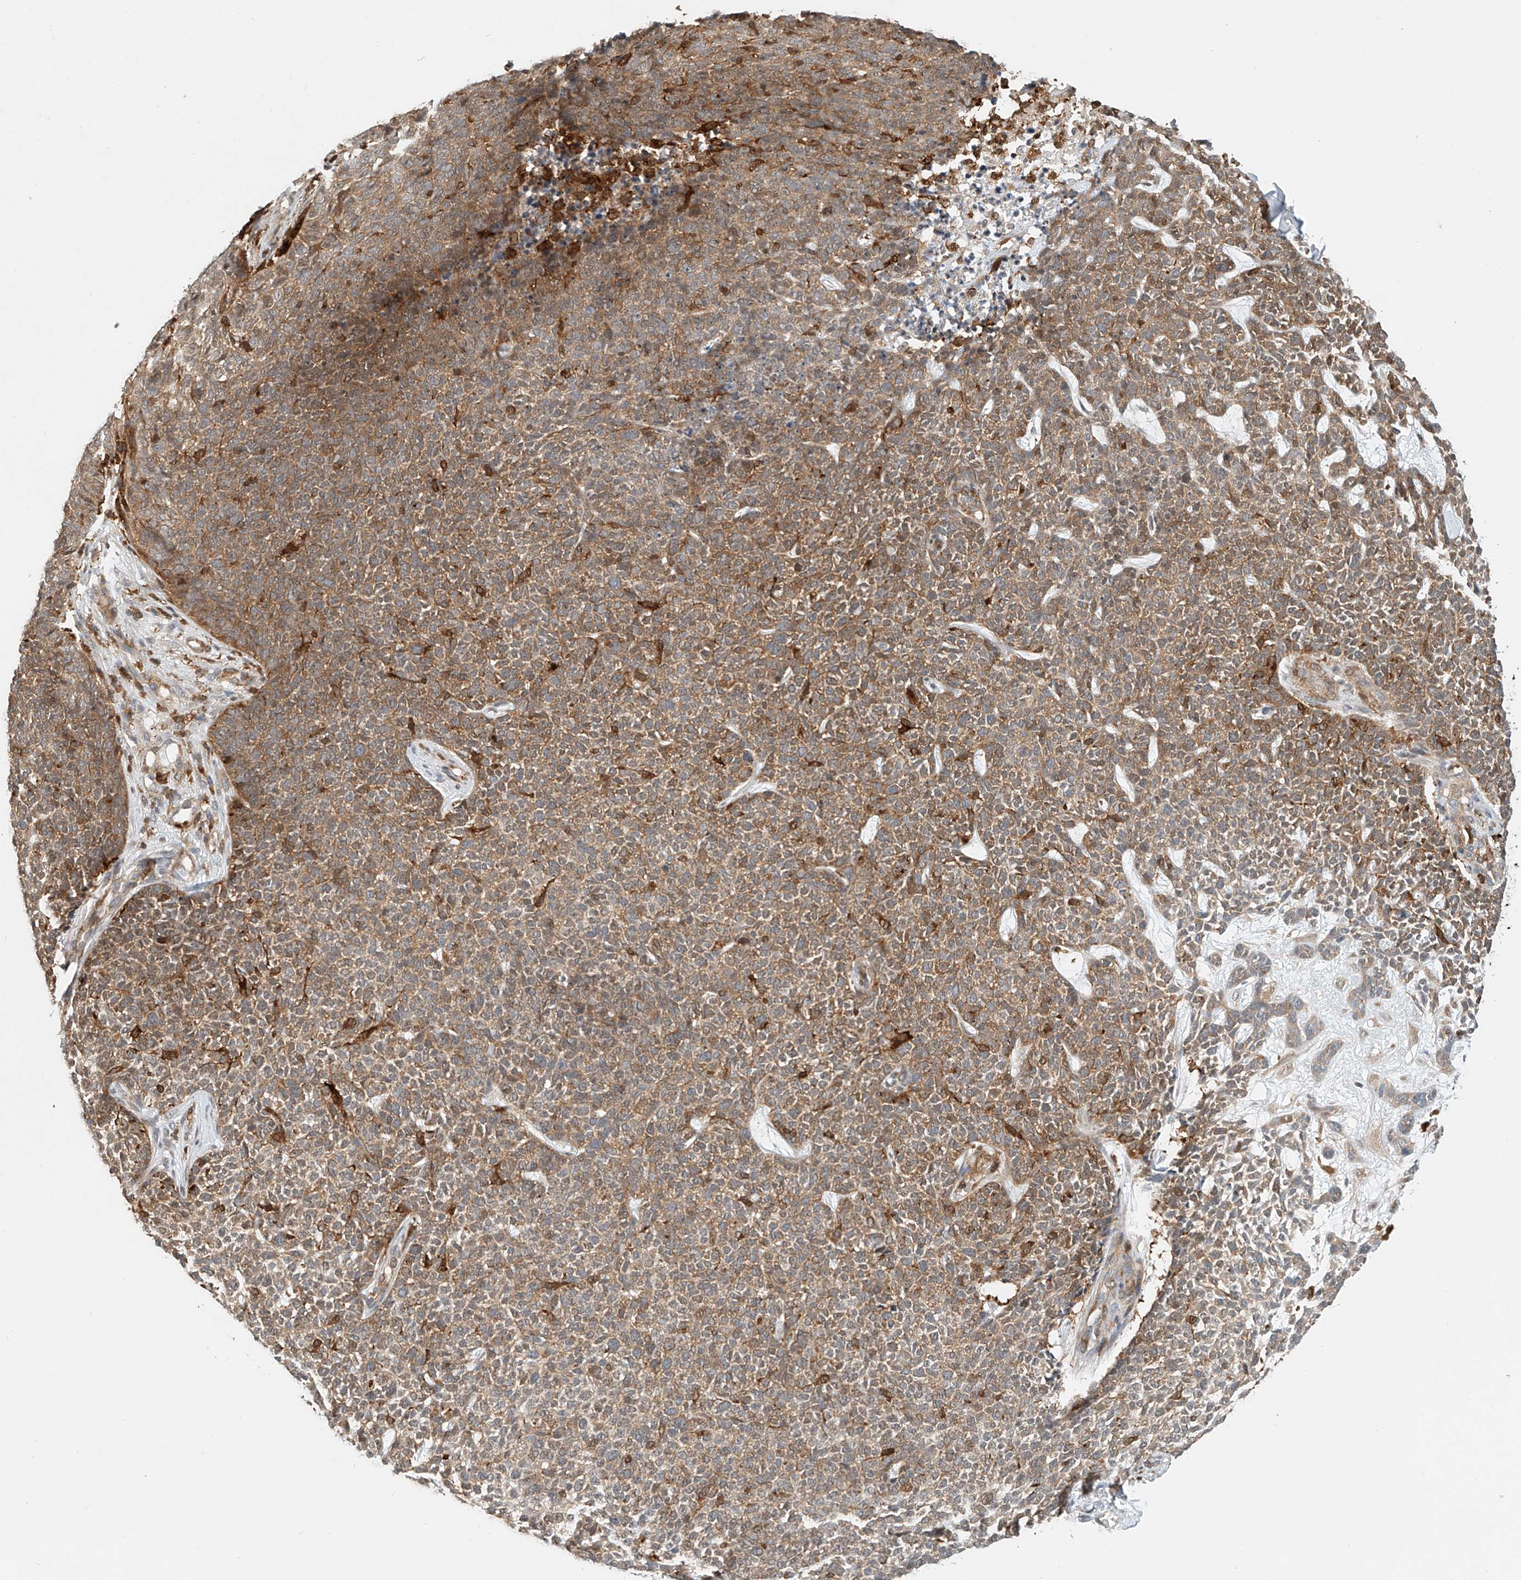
{"staining": {"intensity": "moderate", "quantity": ">75%", "location": "cytoplasmic/membranous"}, "tissue": "skin cancer", "cell_type": "Tumor cells", "image_type": "cancer", "snomed": [{"axis": "morphology", "description": "Basal cell carcinoma"}, {"axis": "topography", "description": "Skin"}], "caption": "A brown stain labels moderate cytoplasmic/membranous expression of a protein in human skin cancer tumor cells.", "gene": "MICAL1", "patient": {"sex": "female", "age": 84}}